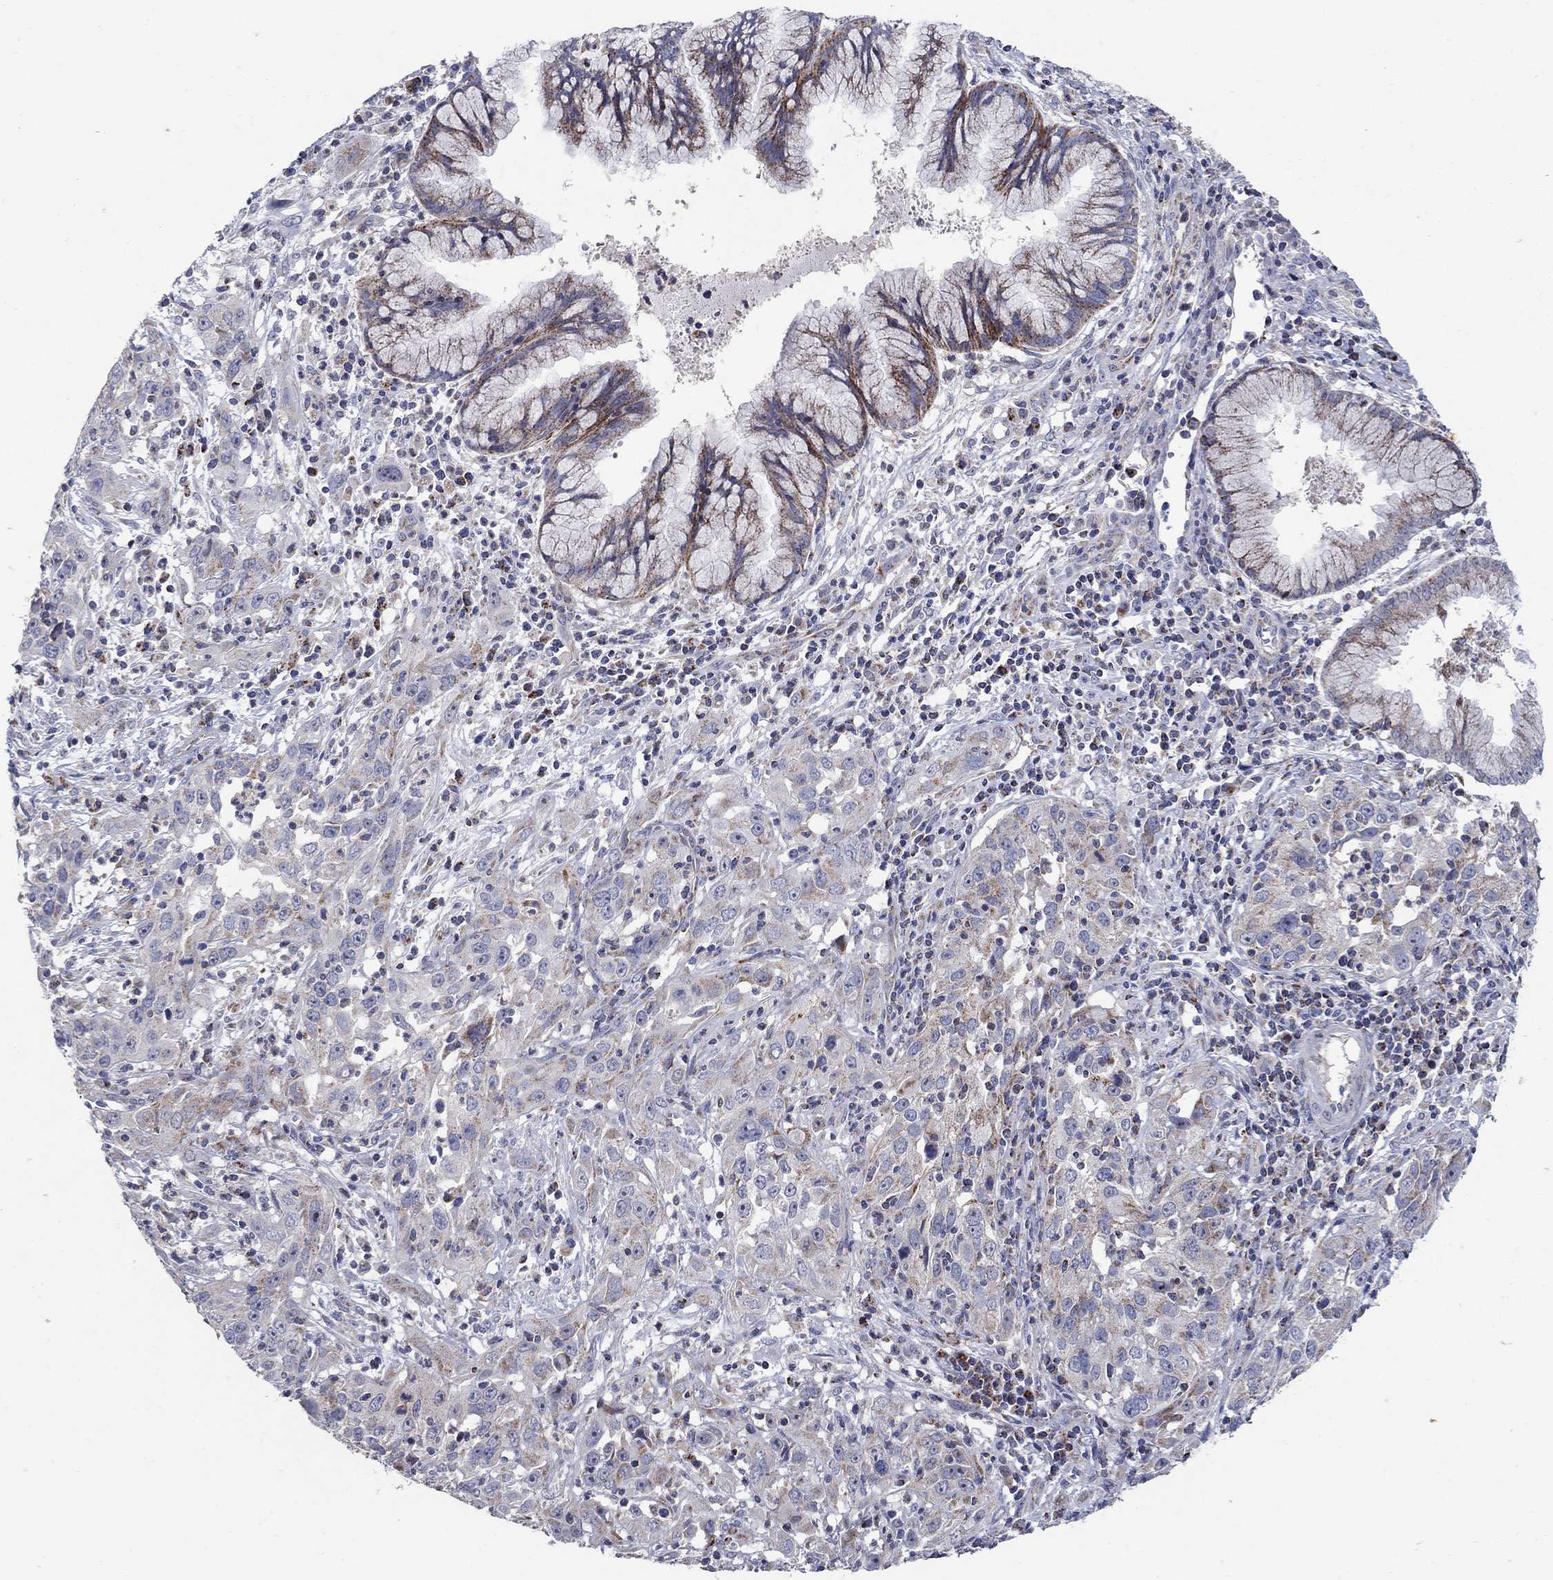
{"staining": {"intensity": "moderate", "quantity": "<25%", "location": "cytoplasmic/membranous"}, "tissue": "cervical cancer", "cell_type": "Tumor cells", "image_type": "cancer", "snomed": [{"axis": "morphology", "description": "Squamous cell carcinoma, NOS"}, {"axis": "topography", "description": "Cervix"}], "caption": "This histopathology image exhibits cervical cancer (squamous cell carcinoma) stained with immunohistochemistry (IHC) to label a protein in brown. The cytoplasmic/membranous of tumor cells show moderate positivity for the protein. Nuclei are counter-stained blue.", "gene": "HMX2", "patient": {"sex": "female", "age": 32}}